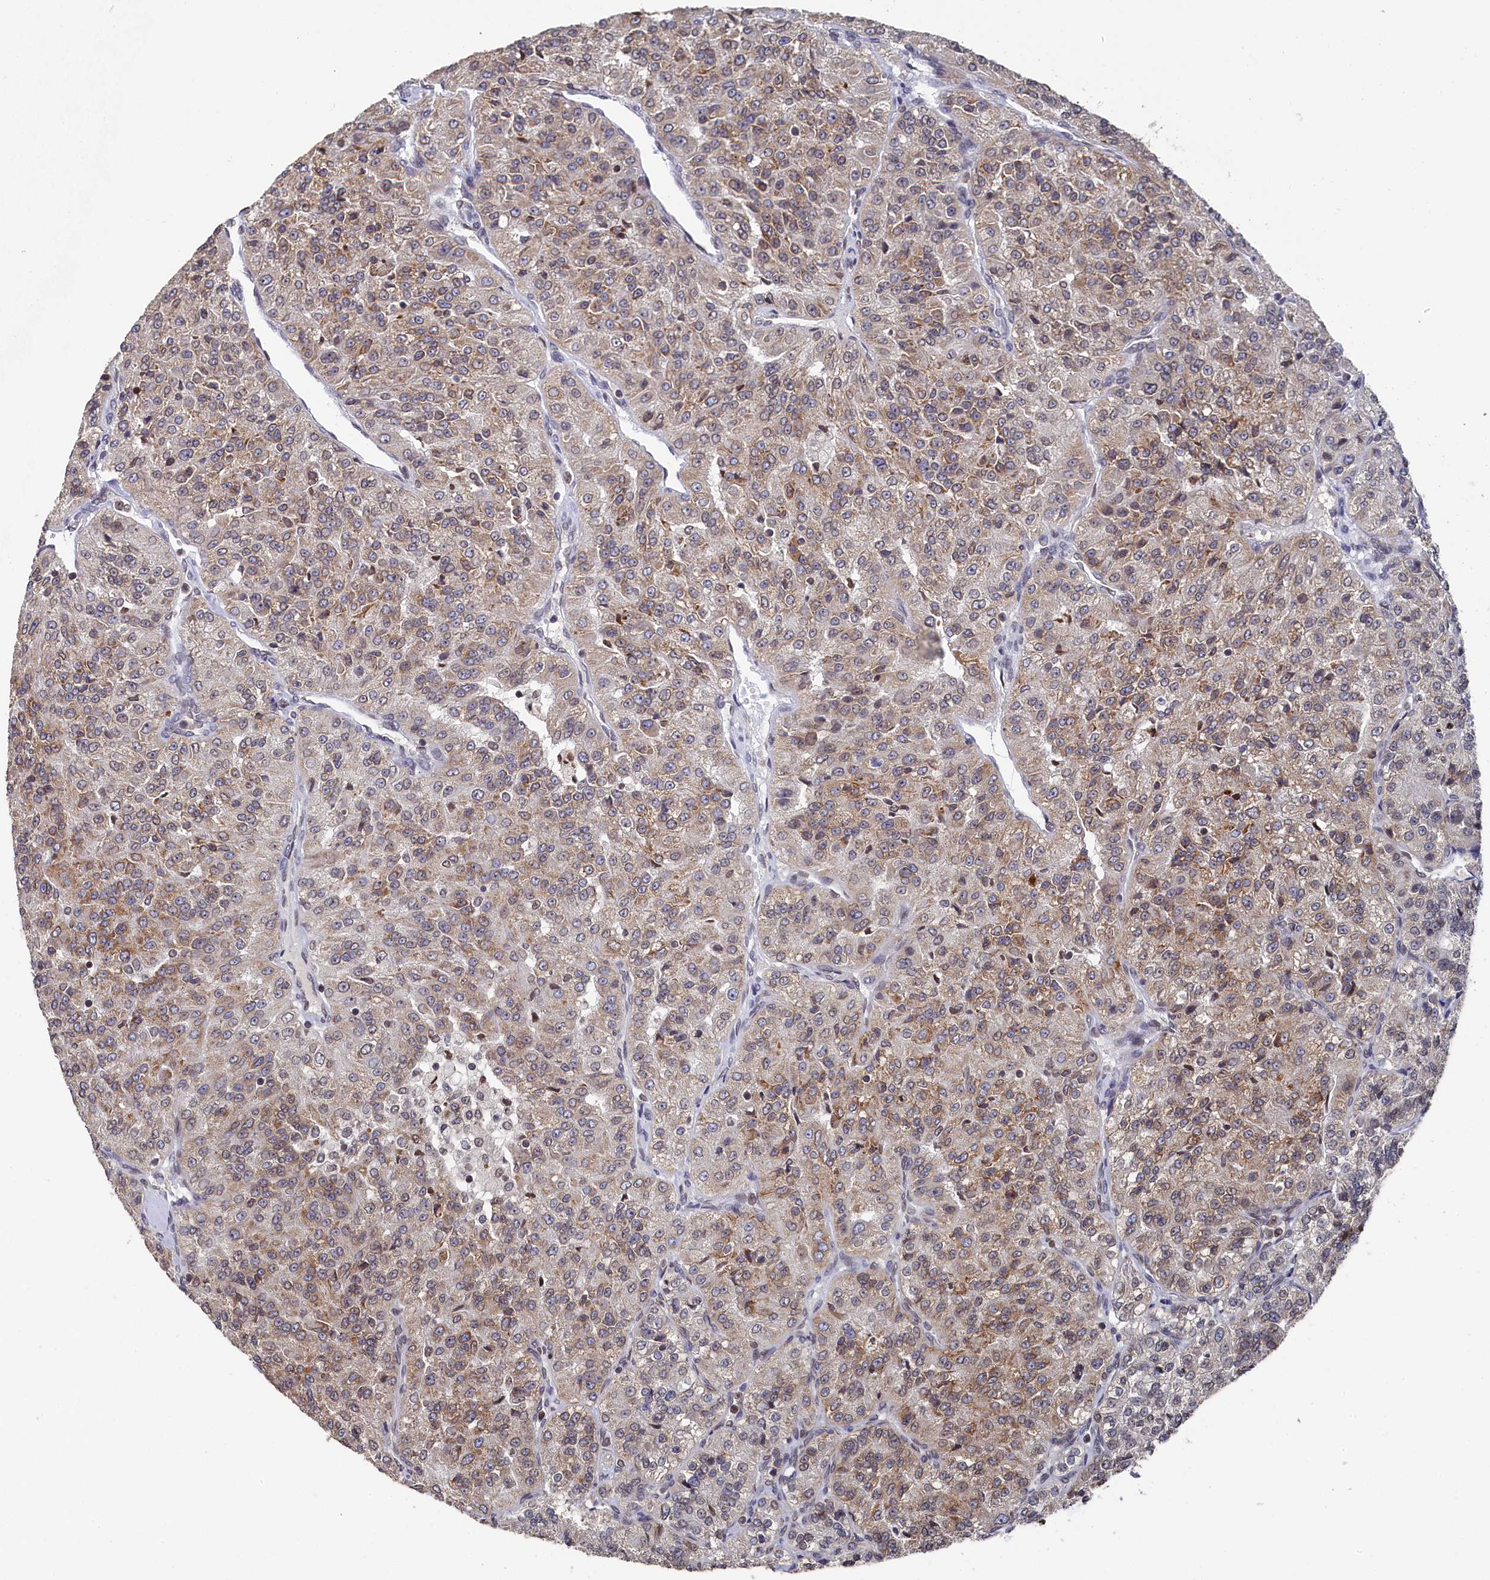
{"staining": {"intensity": "weak", "quantity": "25%-75%", "location": "cytoplasmic/membranous,nuclear"}, "tissue": "renal cancer", "cell_type": "Tumor cells", "image_type": "cancer", "snomed": [{"axis": "morphology", "description": "Adenocarcinoma, NOS"}, {"axis": "topography", "description": "Kidney"}], "caption": "This is a photomicrograph of immunohistochemistry staining of renal cancer (adenocarcinoma), which shows weak expression in the cytoplasmic/membranous and nuclear of tumor cells.", "gene": "ANKEF1", "patient": {"sex": "female", "age": 63}}